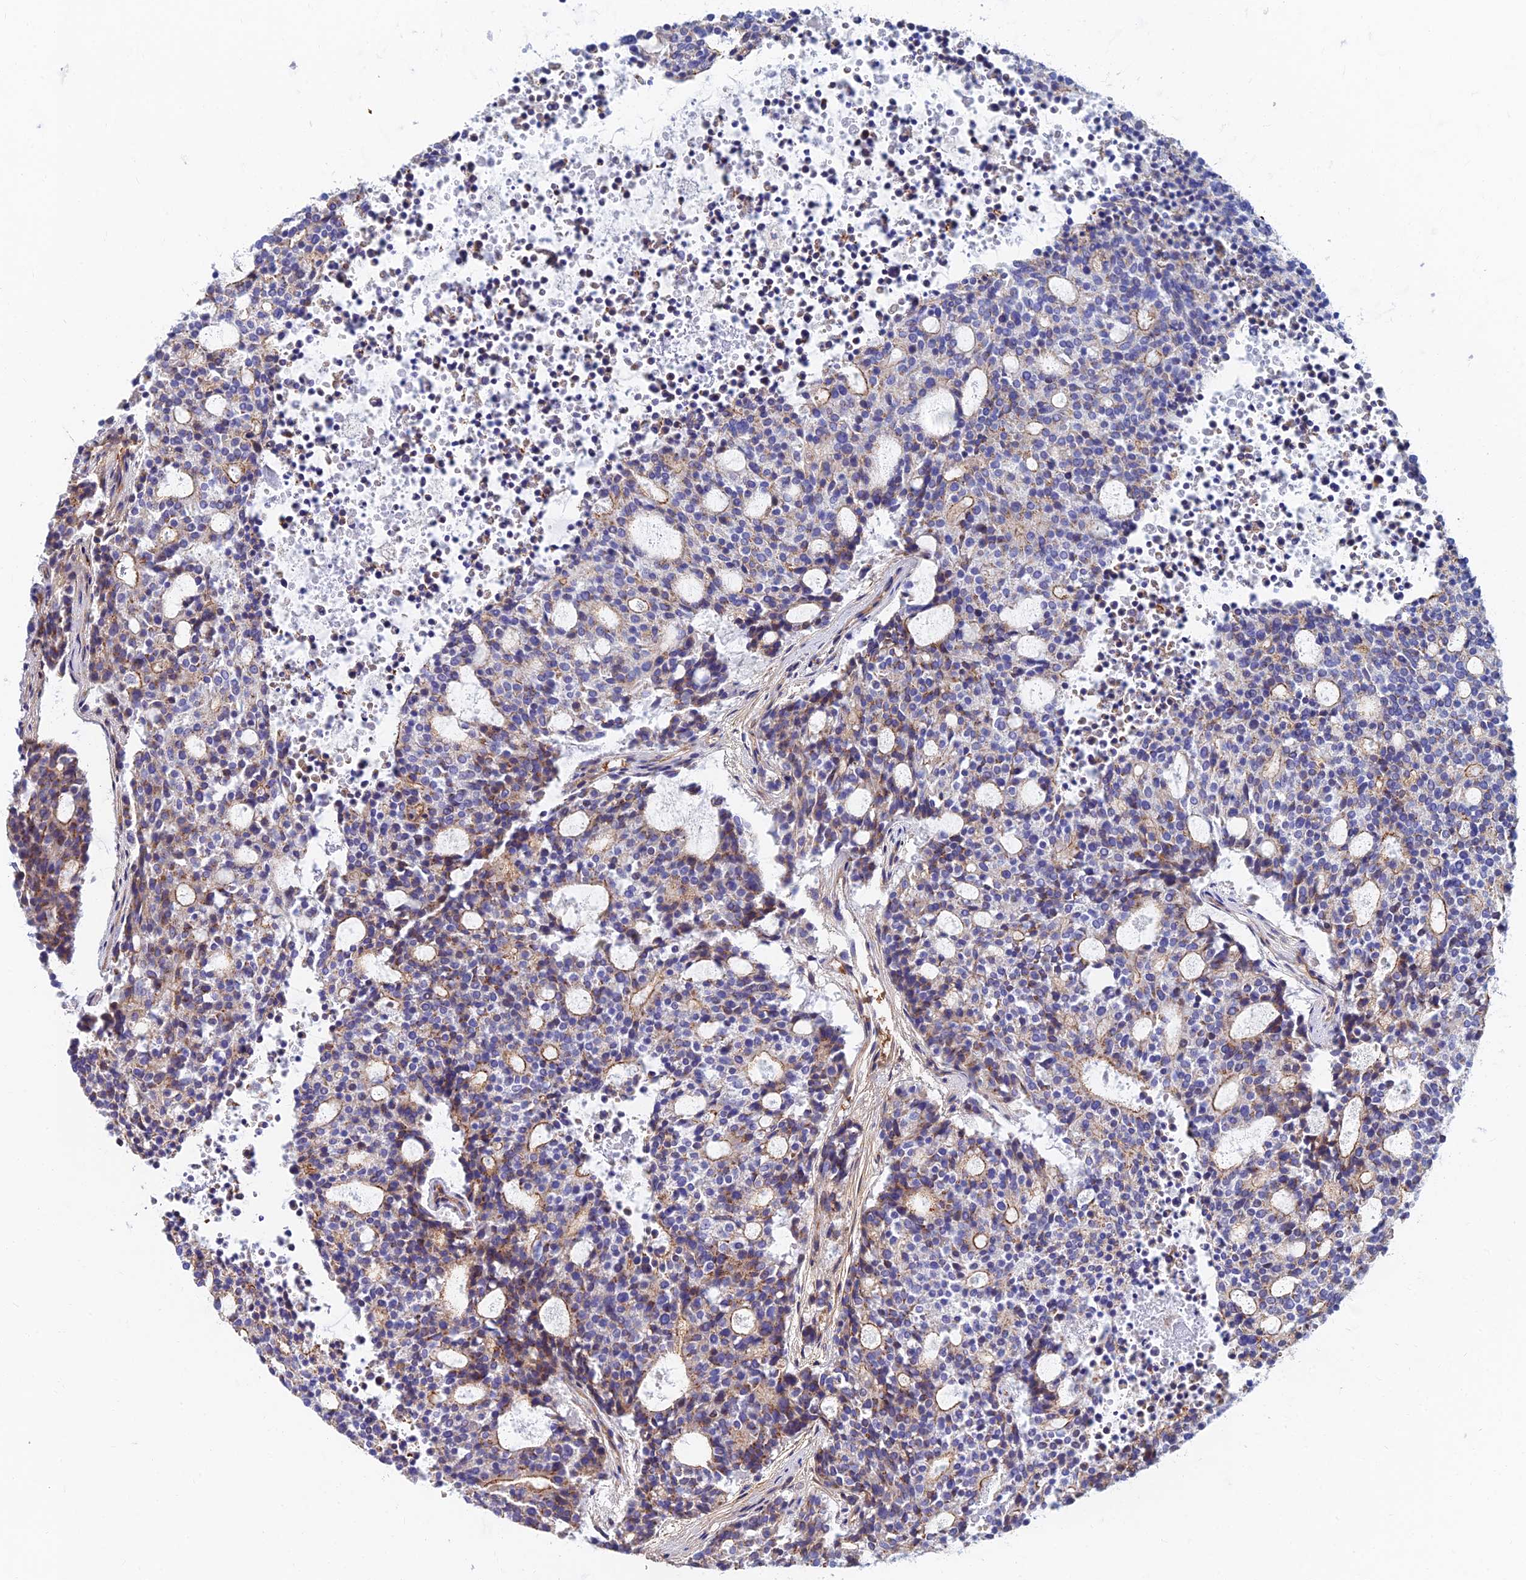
{"staining": {"intensity": "moderate", "quantity": "<25%", "location": "cytoplasmic/membranous"}, "tissue": "carcinoid", "cell_type": "Tumor cells", "image_type": "cancer", "snomed": [{"axis": "morphology", "description": "Carcinoid, malignant, NOS"}, {"axis": "topography", "description": "Pancreas"}], "caption": "An image showing moderate cytoplasmic/membranous positivity in approximately <25% of tumor cells in carcinoid (malignant), as visualized by brown immunohistochemical staining.", "gene": "ADGRF3", "patient": {"sex": "female", "age": 54}}